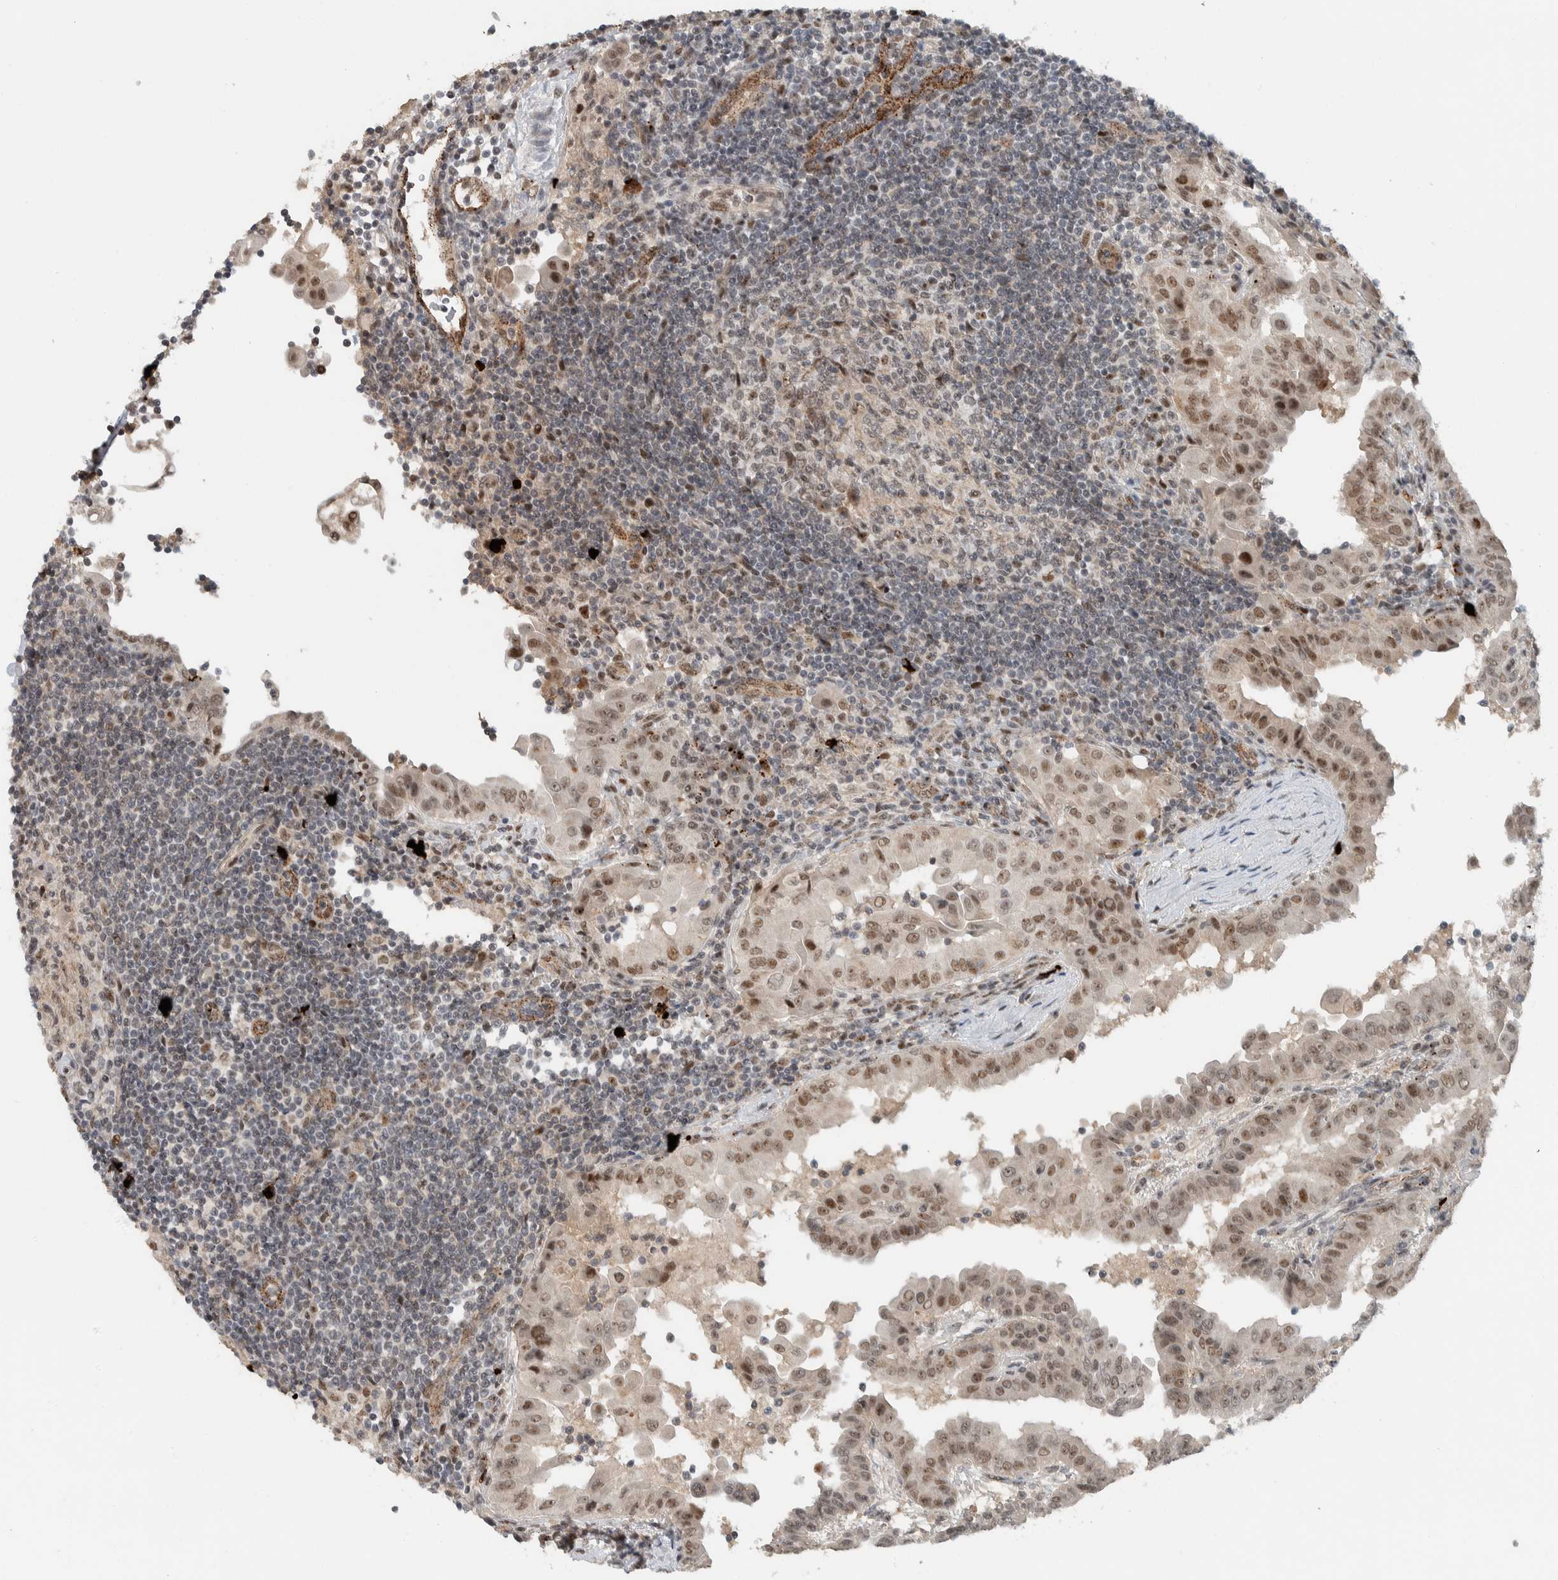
{"staining": {"intensity": "moderate", "quantity": ">75%", "location": "nuclear"}, "tissue": "thyroid cancer", "cell_type": "Tumor cells", "image_type": "cancer", "snomed": [{"axis": "morphology", "description": "Papillary adenocarcinoma, NOS"}, {"axis": "topography", "description": "Thyroid gland"}], "caption": "A high-resolution histopathology image shows immunohistochemistry (IHC) staining of papillary adenocarcinoma (thyroid), which displays moderate nuclear expression in about >75% of tumor cells. The staining was performed using DAB (3,3'-diaminobenzidine), with brown indicating positive protein expression. Nuclei are stained blue with hematoxylin.", "gene": "ZFP91", "patient": {"sex": "male", "age": 33}}